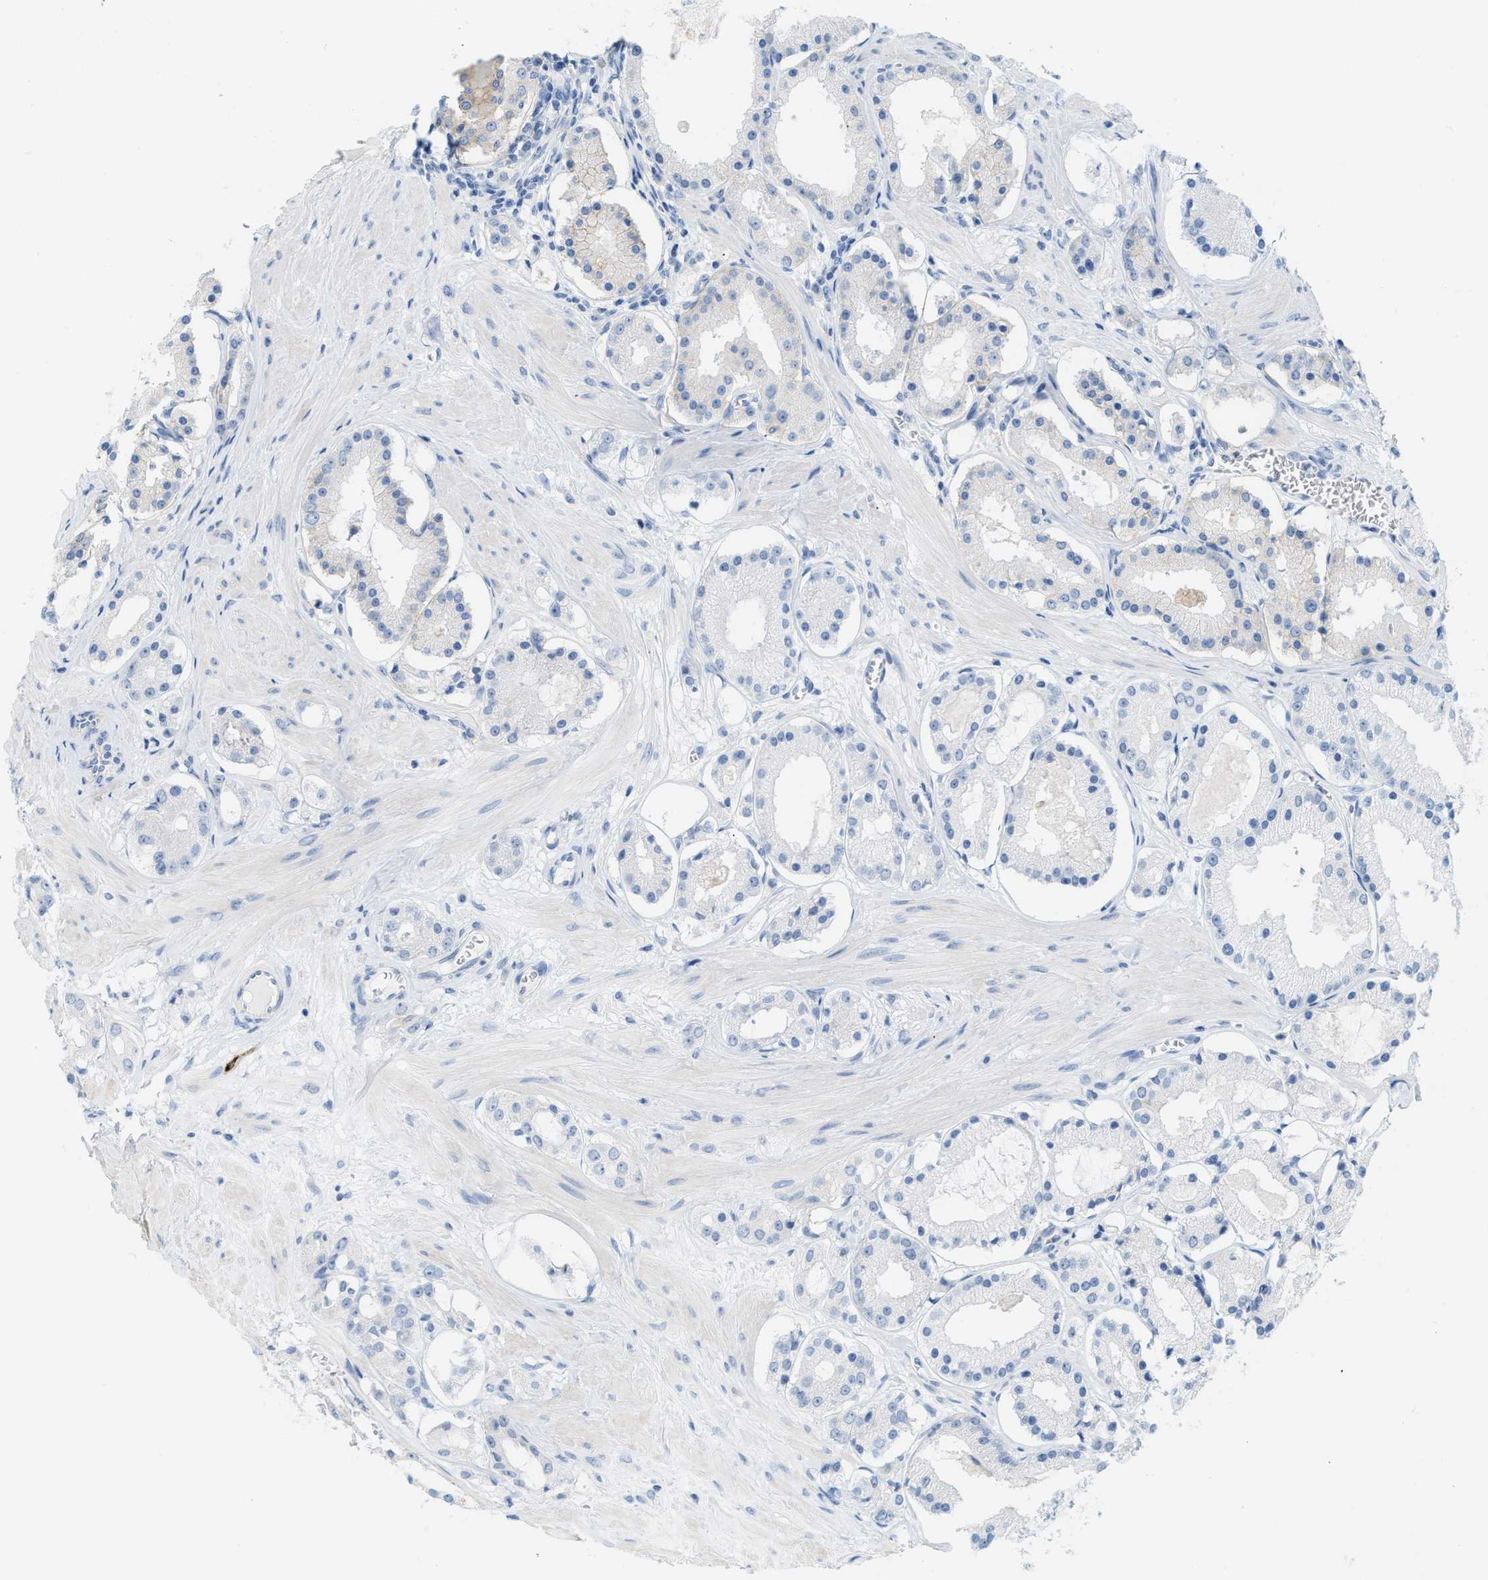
{"staining": {"intensity": "negative", "quantity": "none", "location": "none"}, "tissue": "prostate cancer", "cell_type": "Tumor cells", "image_type": "cancer", "snomed": [{"axis": "morphology", "description": "Adenocarcinoma, High grade"}, {"axis": "topography", "description": "Prostate"}], "caption": "A histopathology image of human prostate cancer is negative for staining in tumor cells.", "gene": "SLC3A2", "patient": {"sex": "male", "age": 66}}